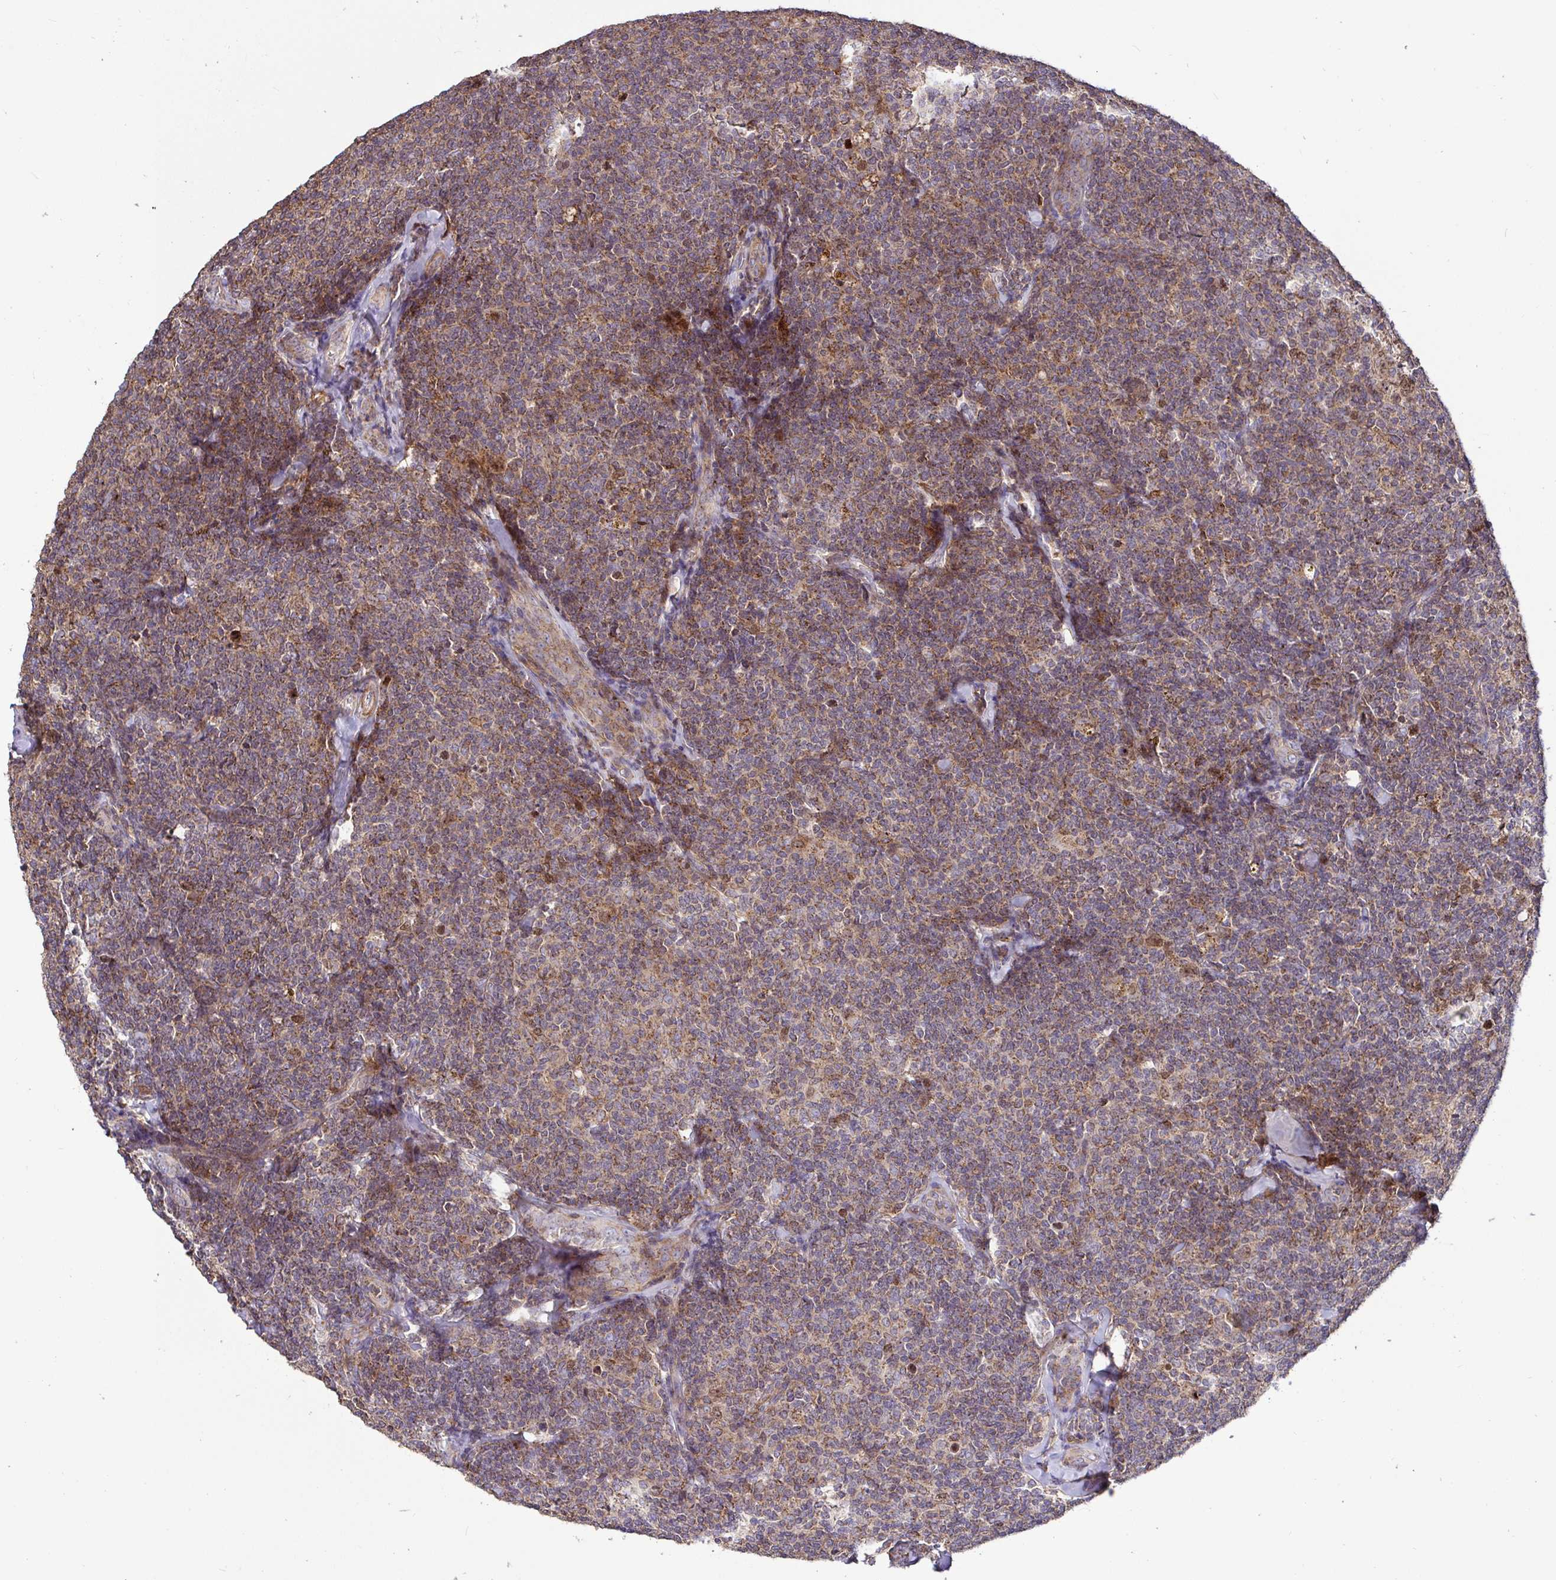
{"staining": {"intensity": "moderate", "quantity": ">75%", "location": "cytoplasmic/membranous"}, "tissue": "lymphoma", "cell_type": "Tumor cells", "image_type": "cancer", "snomed": [{"axis": "morphology", "description": "Malignant lymphoma, non-Hodgkin's type, Low grade"}, {"axis": "topography", "description": "Lymph node"}], "caption": "Protein analysis of lymphoma tissue shows moderate cytoplasmic/membranous positivity in approximately >75% of tumor cells.", "gene": "SPRY1", "patient": {"sex": "female", "age": 56}}